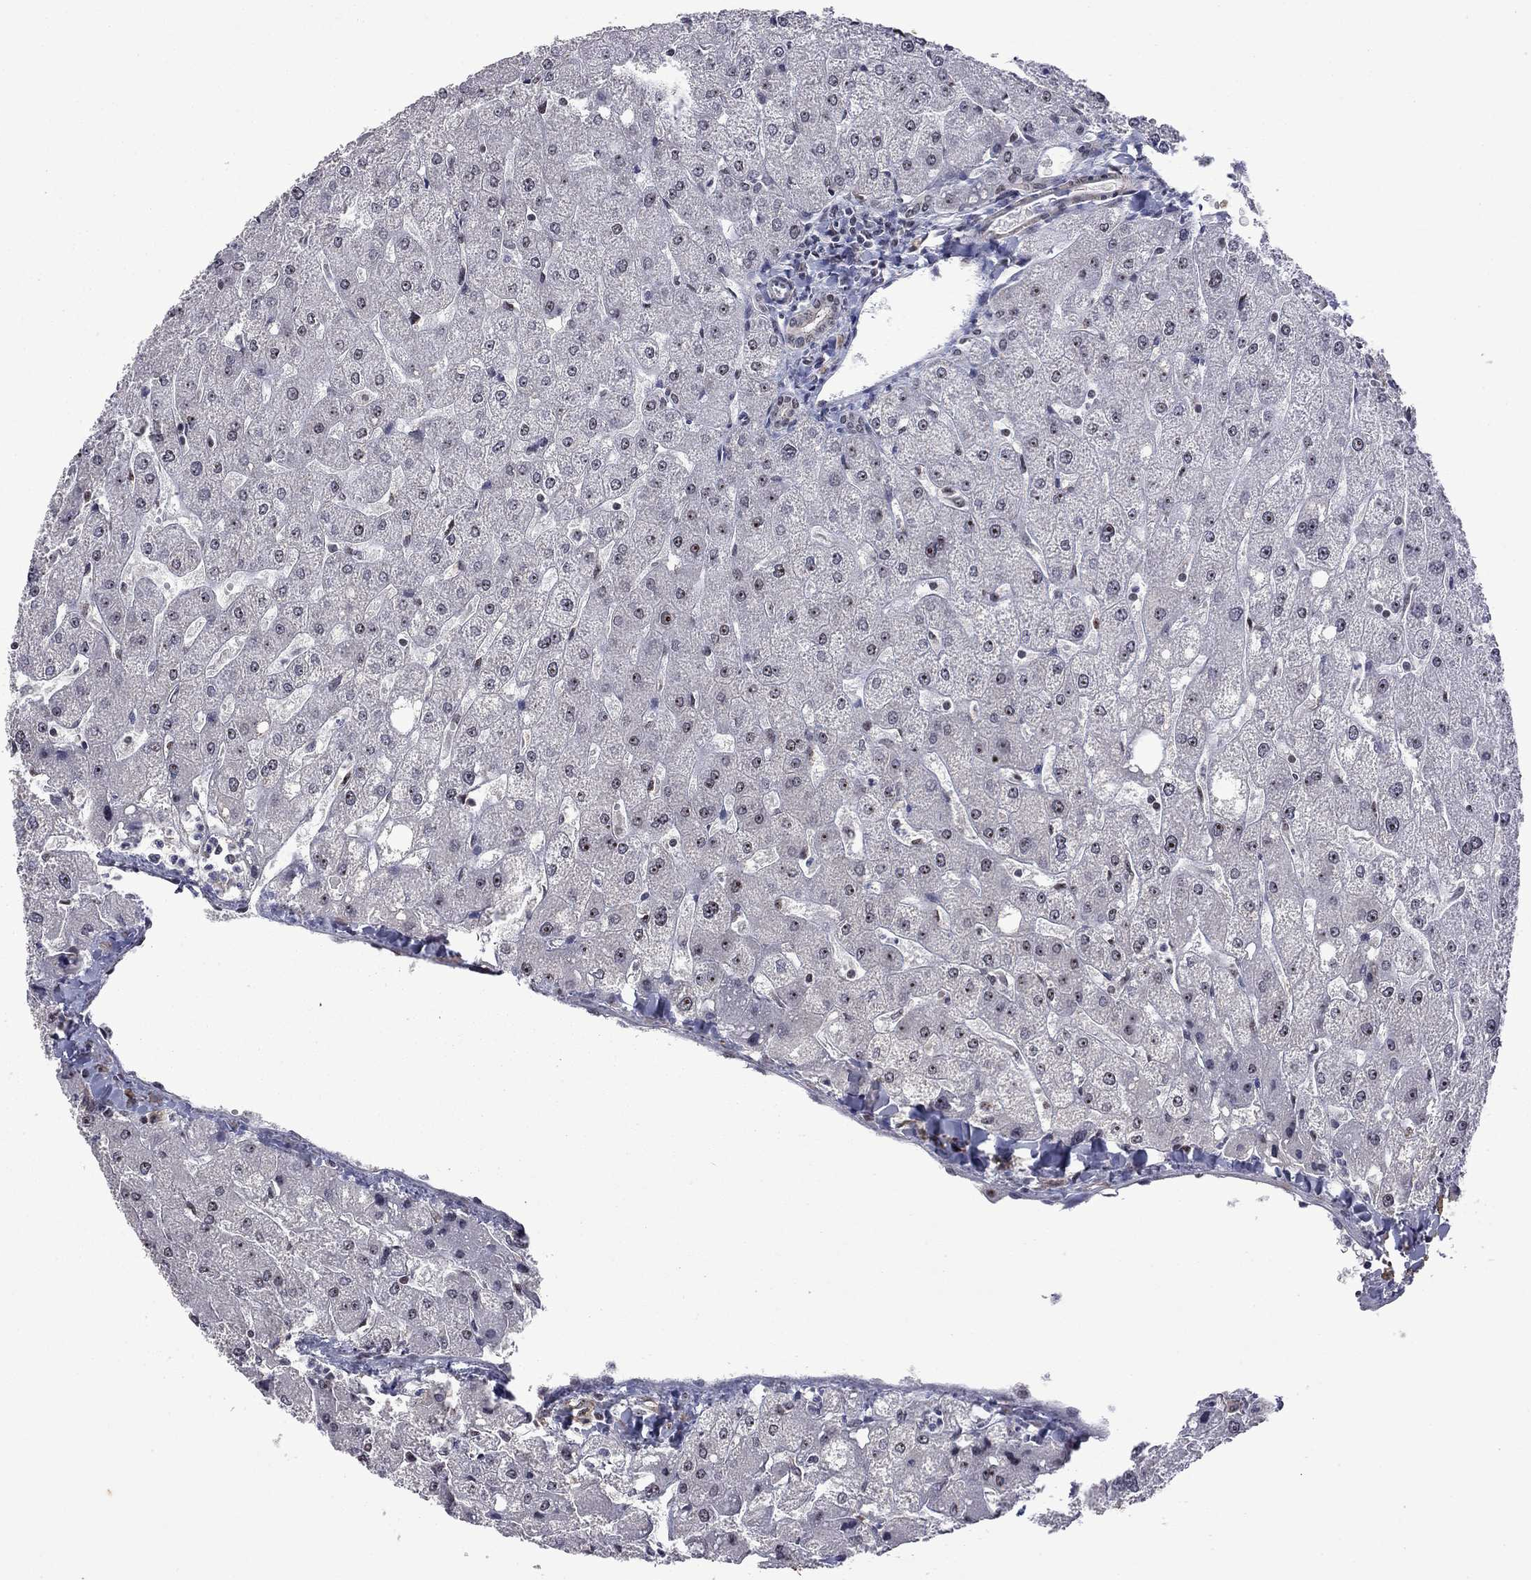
{"staining": {"intensity": "negative", "quantity": "none", "location": "none"}, "tissue": "liver", "cell_type": "Cholangiocytes", "image_type": "normal", "snomed": [{"axis": "morphology", "description": "Normal tissue, NOS"}, {"axis": "topography", "description": "Liver"}], "caption": "A high-resolution image shows immunohistochemistry (IHC) staining of normal liver, which displays no significant positivity in cholangiocytes. (DAB immunohistochemistry visualized using brightfield microscopy, high magnification).", "gene": "SPOUT1", "patient": {"sex": "male", "age": 67}}